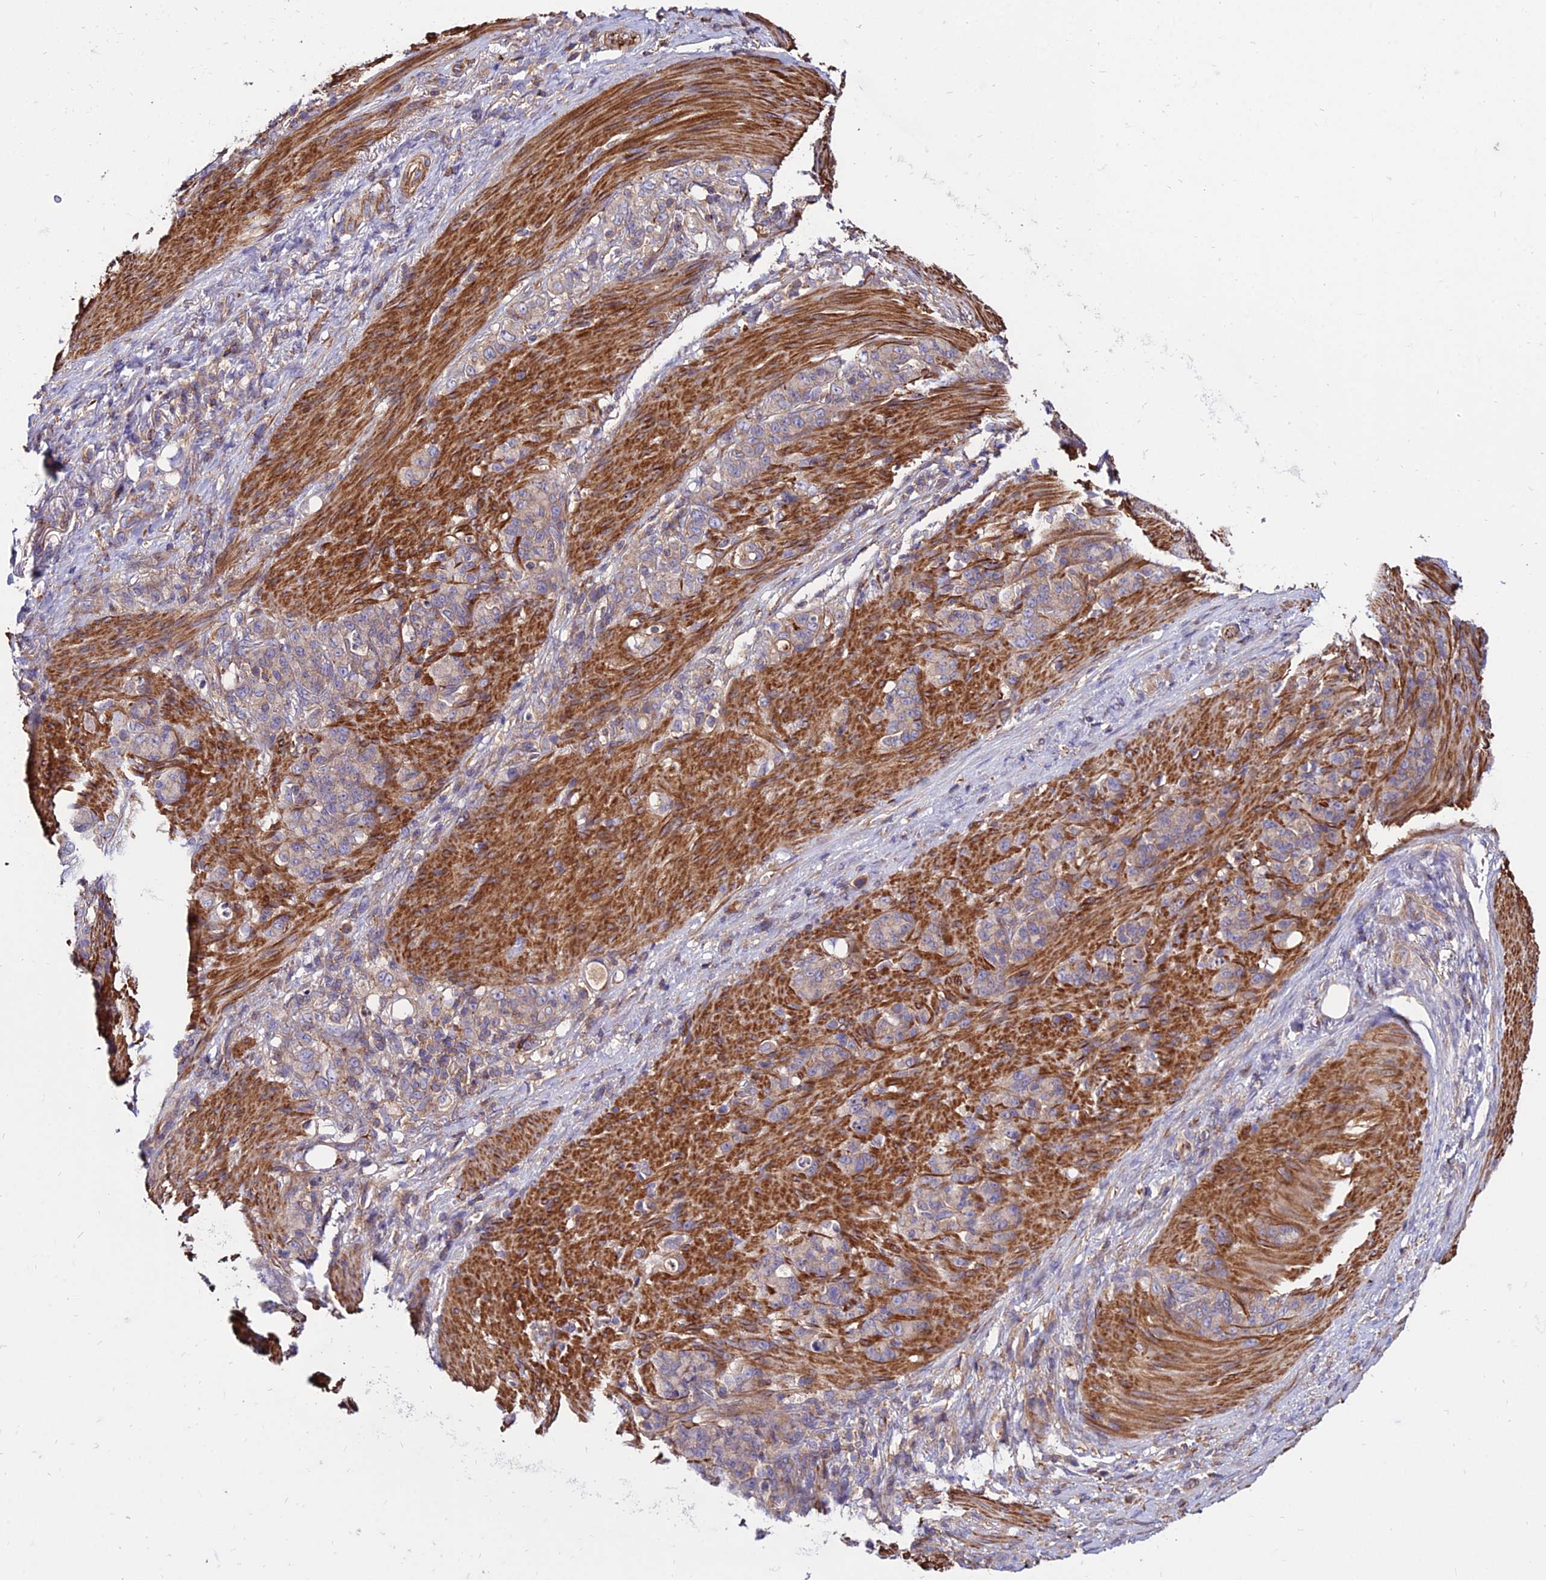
{"staining": {"intensity": "weak", "quantity": ">75%", "location": "cytoplasmic/membranous"}, "tissue": "stomach cancer", "cell_type": "Tumor cells", "image_type": "cancer", "snomed": [{"axis": "morphology", "description": "Adenocarcinoma, NOS"}, {"axis": "topography", "description": "Stomach"}], "caption": "About >75% of tumor cells in human stomach cancer (adenocarcinoma) display weak cytoplasmic/membranous protein expression as visualized by brown immunohistochemical staining.", "gene": "PYM1", "patient": {"sex": "female", "age": 79}}